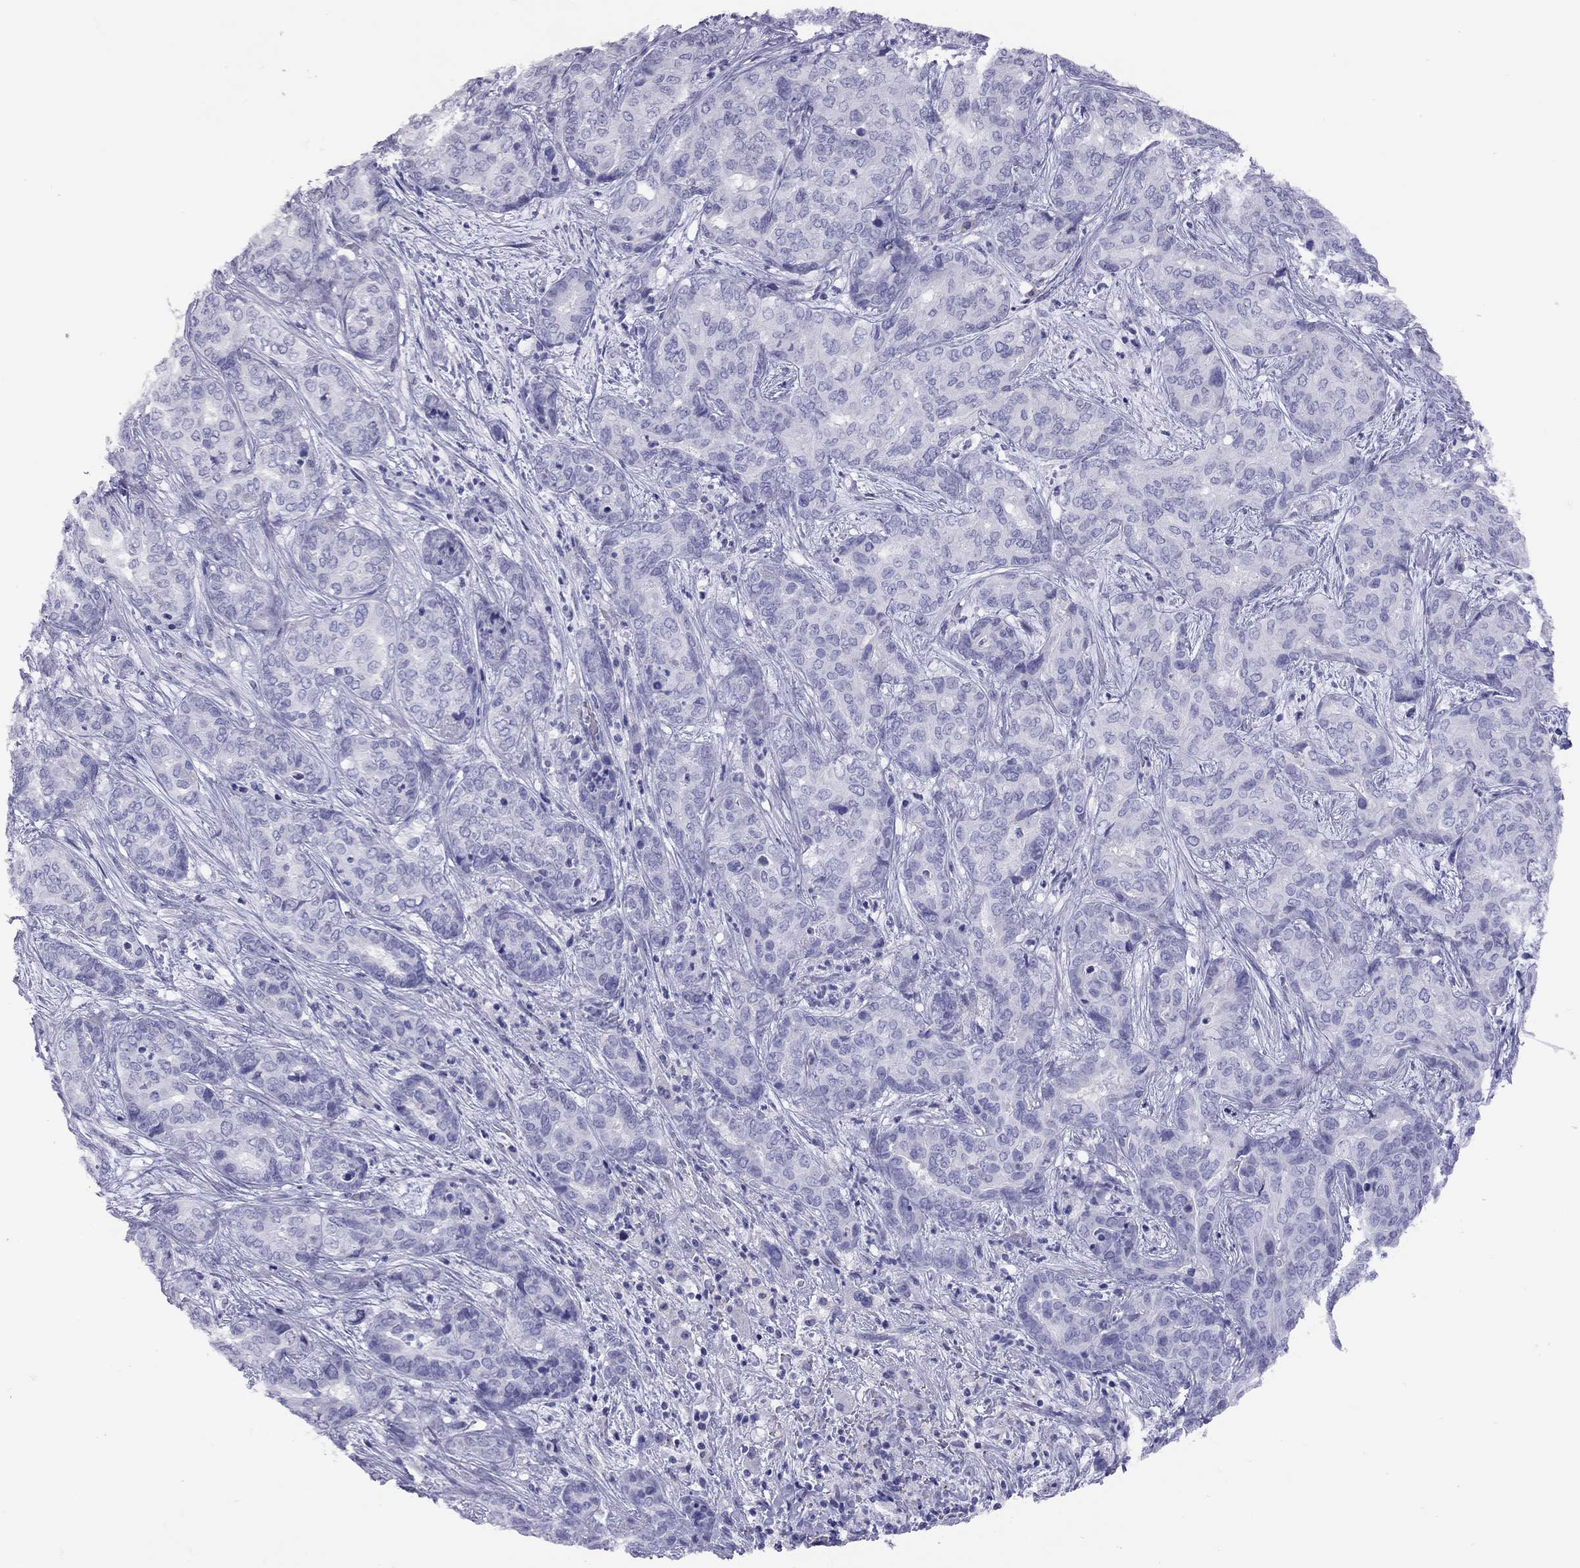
{"staining": {"intensity": "negative", "quantity": "none", "location": "none"}, "tissue": "liver cancer", "cell_type": "Tumor cells", "image_type": "cancer", "snomed": [{"axis": "morphology", "description": "Cholangiocarcinoma"}, {"axis": "topography", "description": "Liver"}], "caption": "The IHC micrograph has no significant staining in tumor cells of liver cancer (cholangiocarcinoma) tissue.", "gene": "STAG3", "patient": {"sex": "female", "age": 64}}